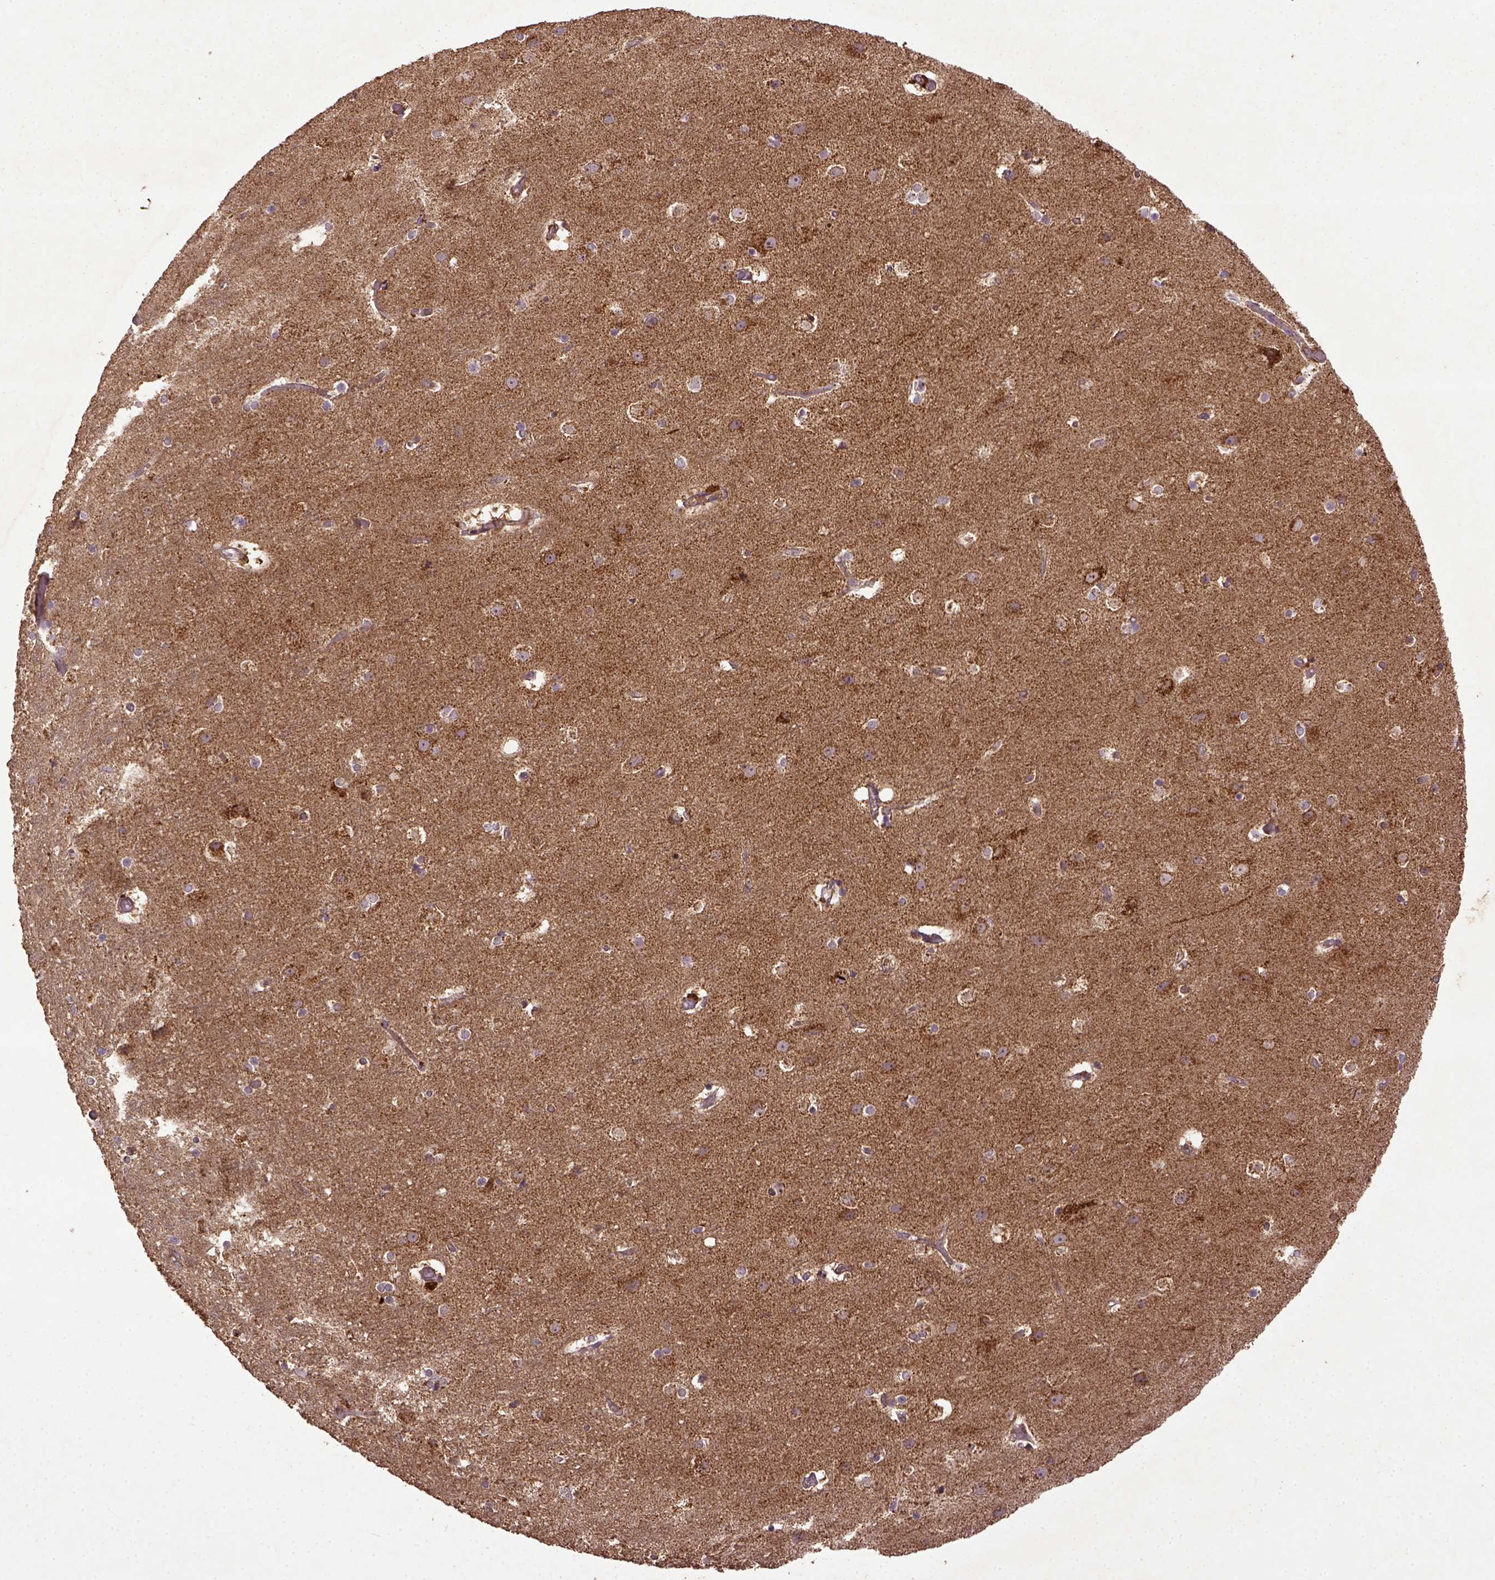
{"staining": {"intensity": "weak", "quantity": ">75%", "location": "cytoplasmic/membranous"}, "tissue": "cerebral cortex", "cell_type": "Endothelial cells", "image_type": "normal", "snomed": [{"axis": "morphology", "description": "Normal tissue, NOS"}, {"axis": "topography", "description": "Cerebral cortex"}], "caption": "IHC histopathology image of unremarkable cerebral cortex stained for a protein (brown), which demonstrates low levels of weak cytoplasmic/membranous staining in approximately >75% of endothelial cells.", "gene": "MT", "patient": {"sex": "female", "age": 52}}